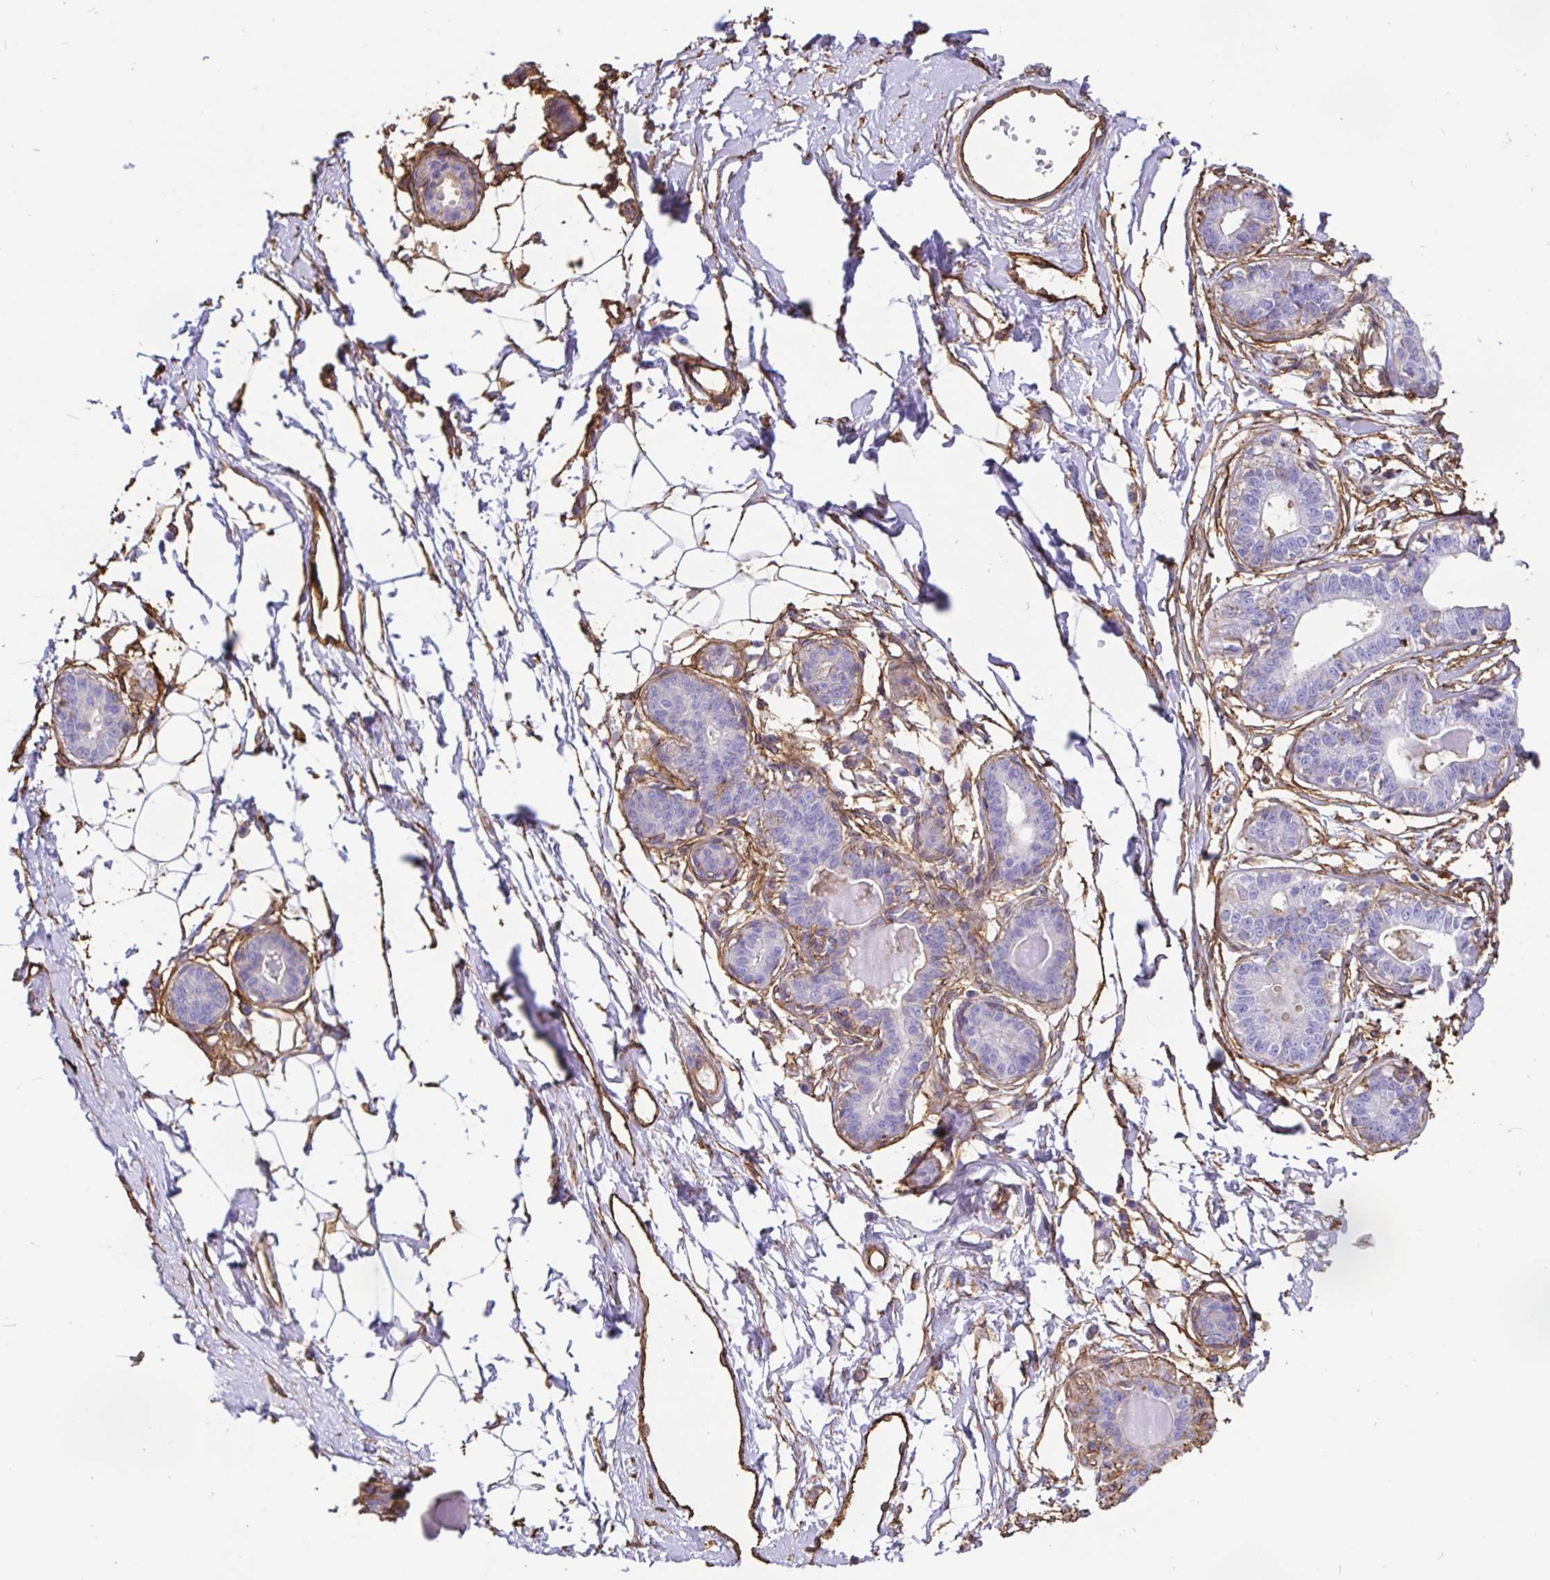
{"staining": {"intensity": "moderate", "quantity": "<25%", "location": "cytoplasmic/membranous"}, "tissue": "breast", "cell_type": "Adipocytes", "image_type": "normal", "snomed": [{"axis": "morphology", "description": "Normal tissue, NOS"}, {"axis": "topography", "description": "Breast"}], "caption": "An immunohistochemistry (IHC) image of unremarkable tissue is shown. Protein staining in brown labels moderate cytoplasmic/membranous positivity in breast within adipocytes.", "gene": "ANXA2", "patient": {"sex": "female", "age": 45}}